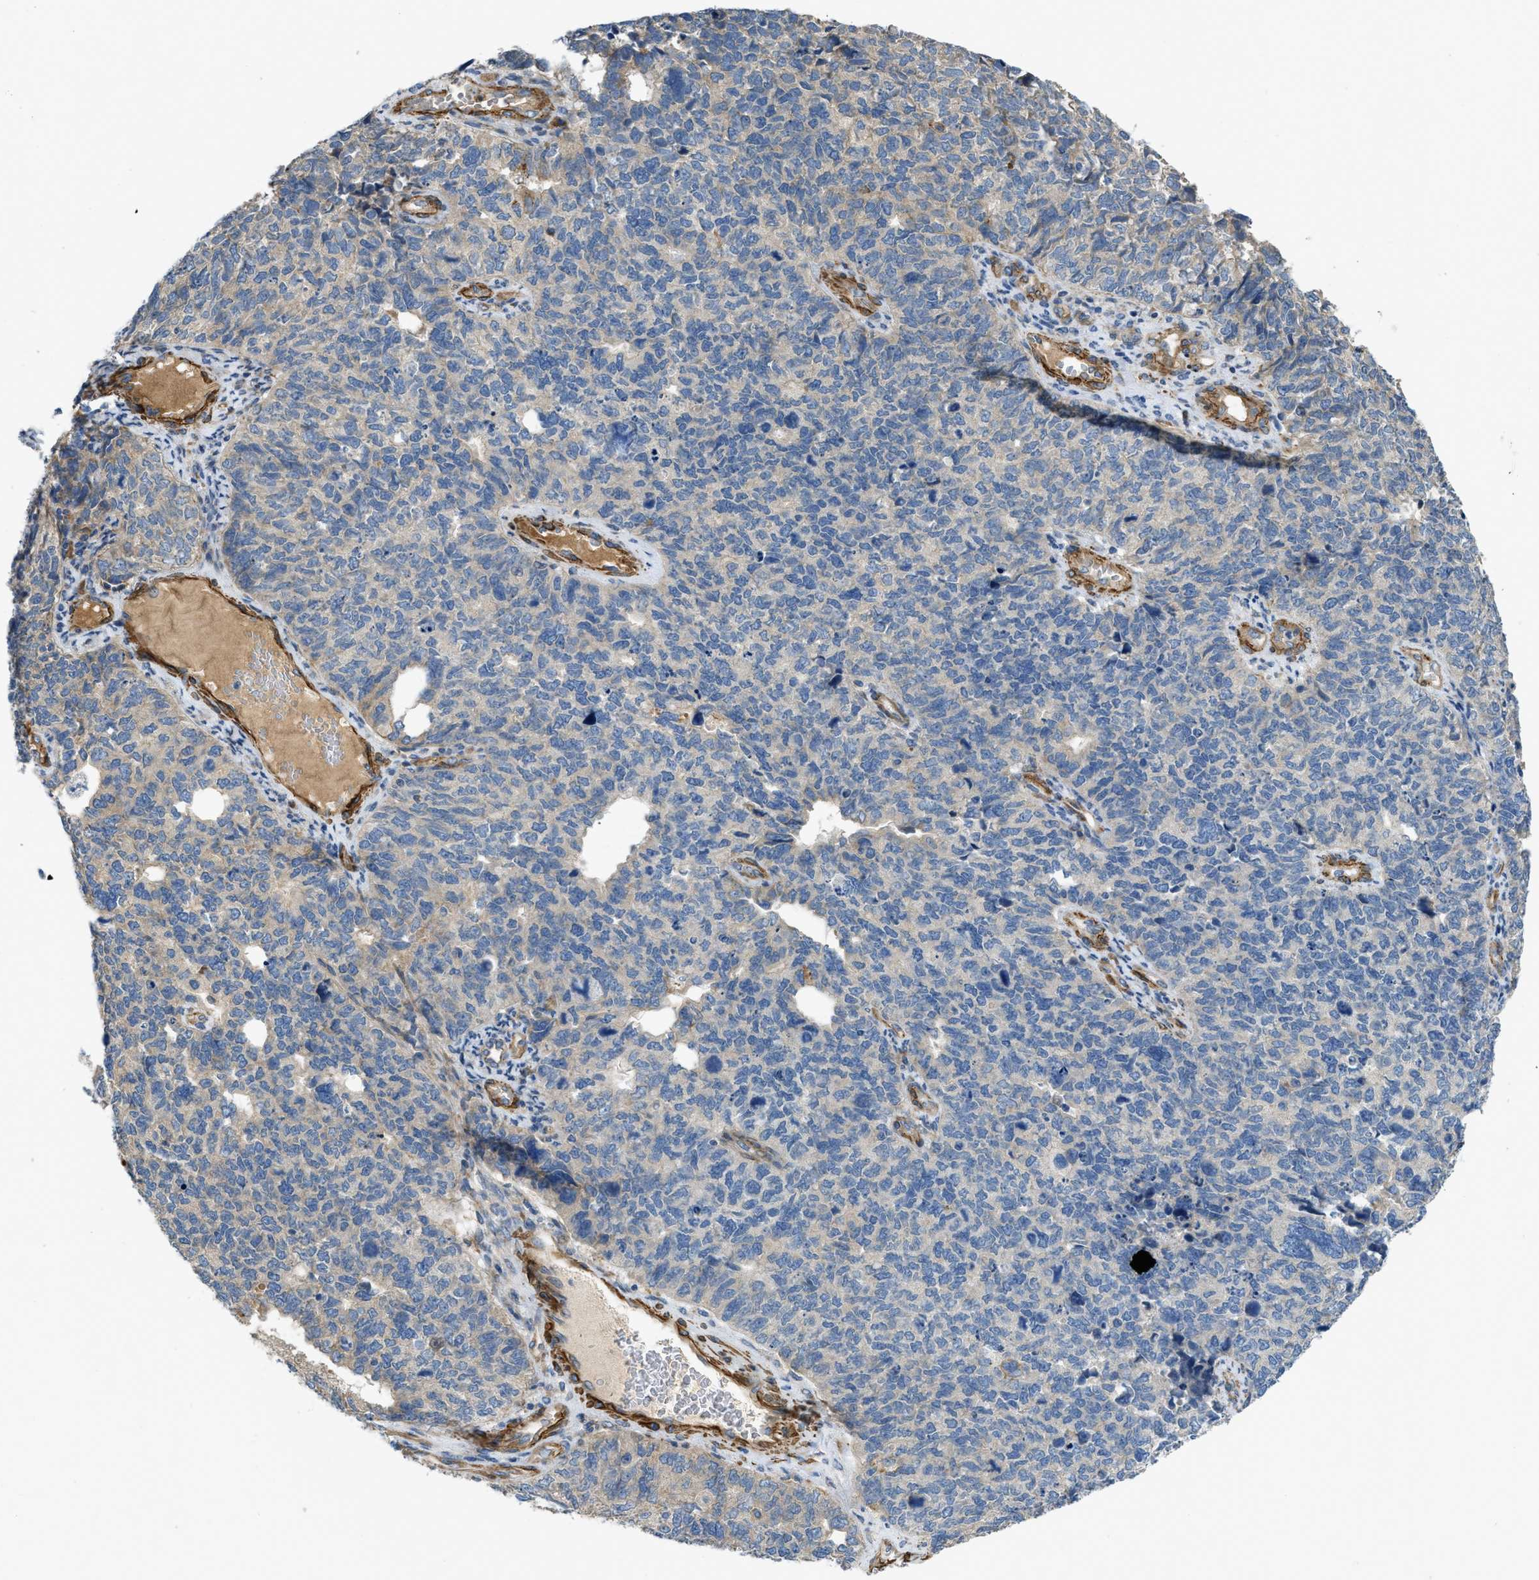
{"staining": {"intensity": "moderate", "quantity": "<25%", "location": "cytoplasmic/membranous"}, "tissue": "cervical cancer", "cell_type": "Tumor cells", "image_type": "cancer", "snomed": [{"axis": "morphology", "description": "Squamous cell carcinoma, NOS"}, {"axis": "topography", "description": "Cervix"}], "caption": "An immunohistochemistry (IHC) histopathology image of tumor tissue is shown. Protein staining in brown highlights moderate cytoplasmic/membranous positivity in cervical squamous cell carcinoma within tumor cells. (IHC, brightfield microscopy, high magnification).", "gene": "BMPR1A", "patient": {"sex": "female", "age": 63}}